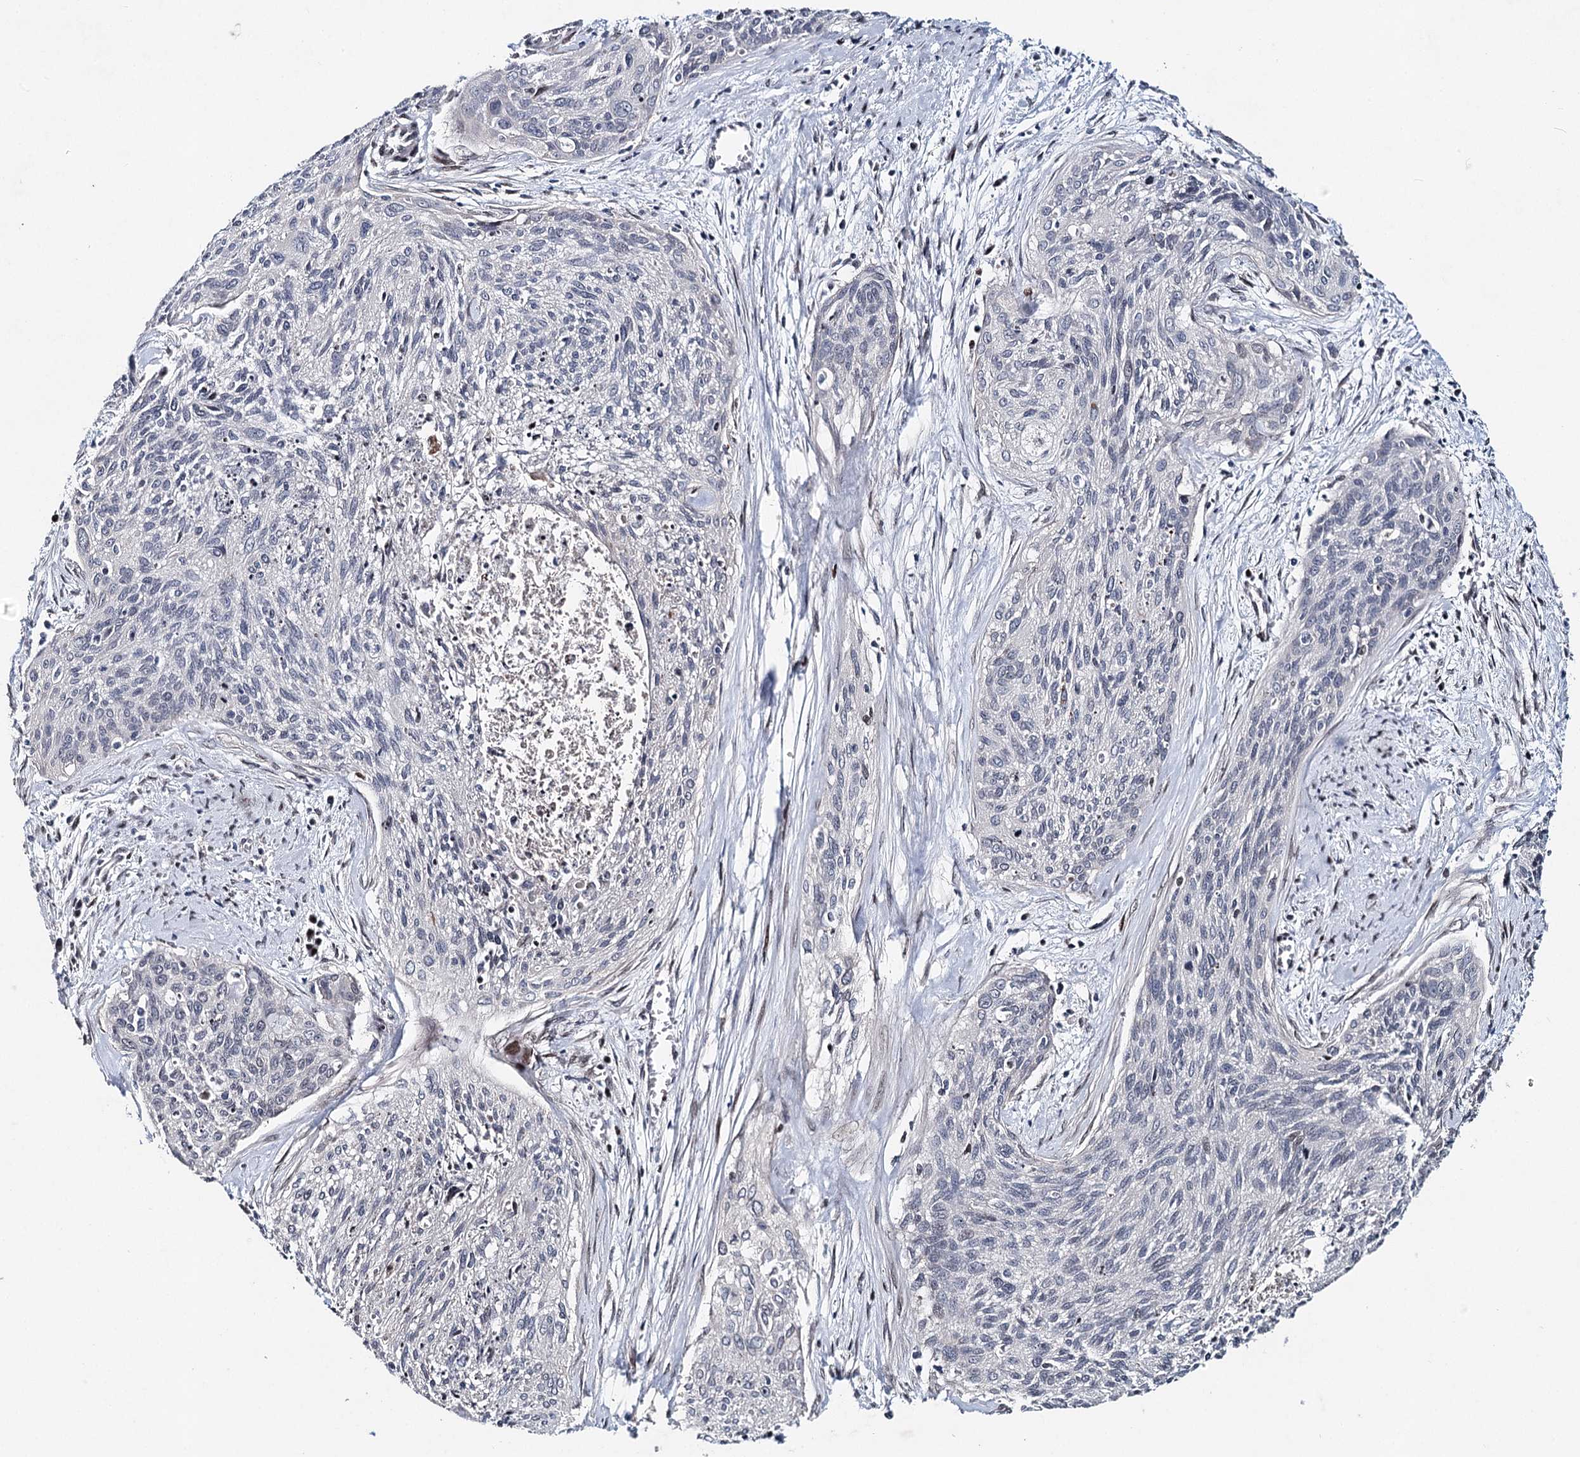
{"staining": {"intensity": "negative", "quantity": "none", "location": "none"}, "tissue": "cervical cancer", "cell_type": "Tumor cells", "image_type": "cancer", "snomed": [{"axis": "morphology", "description": "Squamous cell carcinoma, NOS"}, {"axis": "topography", "description": "Cervix"}], "caption": "High magnification brightfield microscopy of cervical cancer stained with DAB (3,3'-diaminobenzidine) (brown) and counterstained with hematoxylin (blue): tumor cells show no significant expression.", "gene": "FRMD4A", "patient": {"sex": "female", "age": 55}}